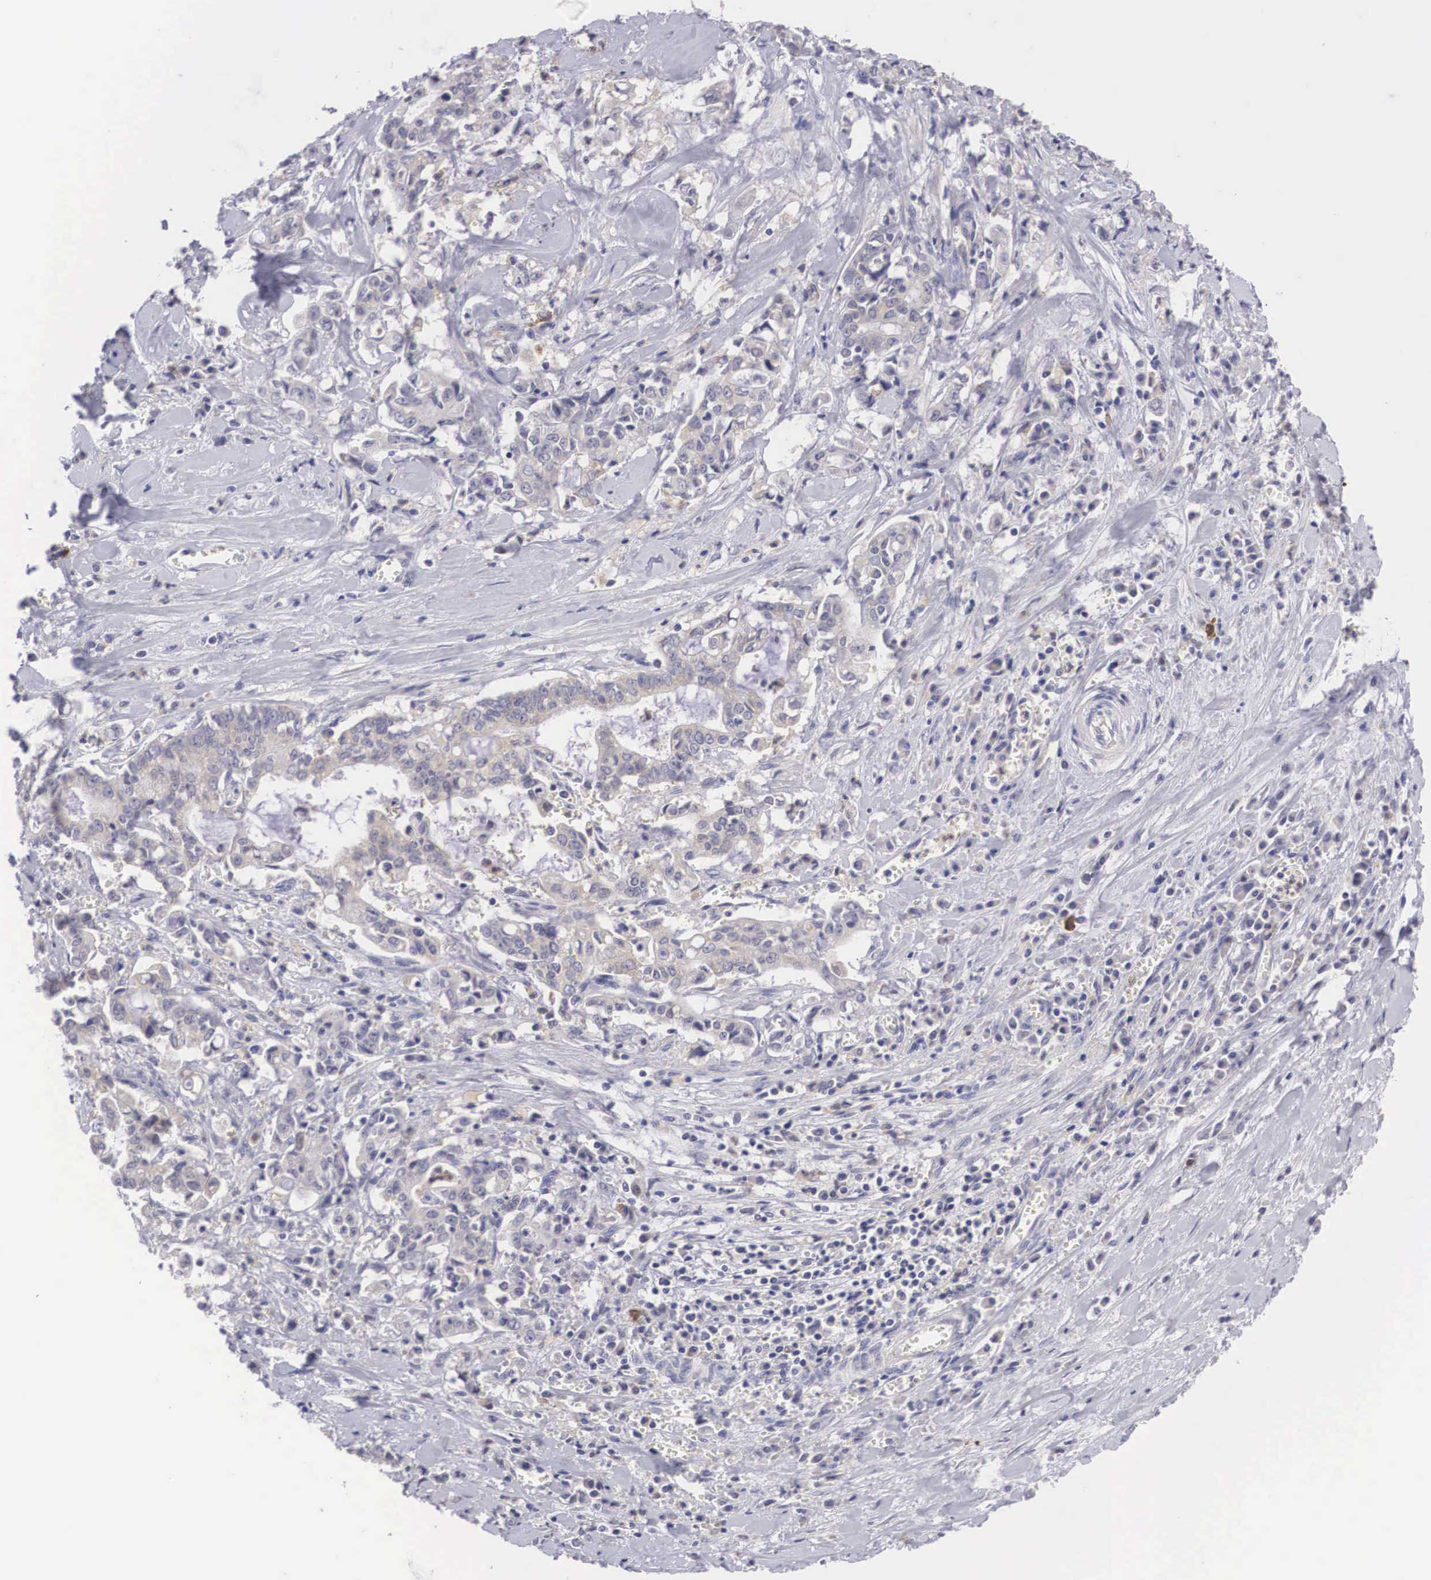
{"staining": {"intensity": "negative", "quantity": "none", "location": "none"}, "tissue": "liver cancer", "cell_type": "Tumor cells", "image_type": "cancer", "snomed": [{"axis": "morphology", "description": "Cholangiocarcinoma"}, {"axis": "topography", "description": "Liver"}], "caption": "Cholangiocarcinoma (liver) was stained to show a protein in brown. There is no significant positivity in tumor cells. (DAB immunohistochemistry, high magnification).", "gene": "GRIPAP1", "patient": {"sex": "male", "age": 57}}